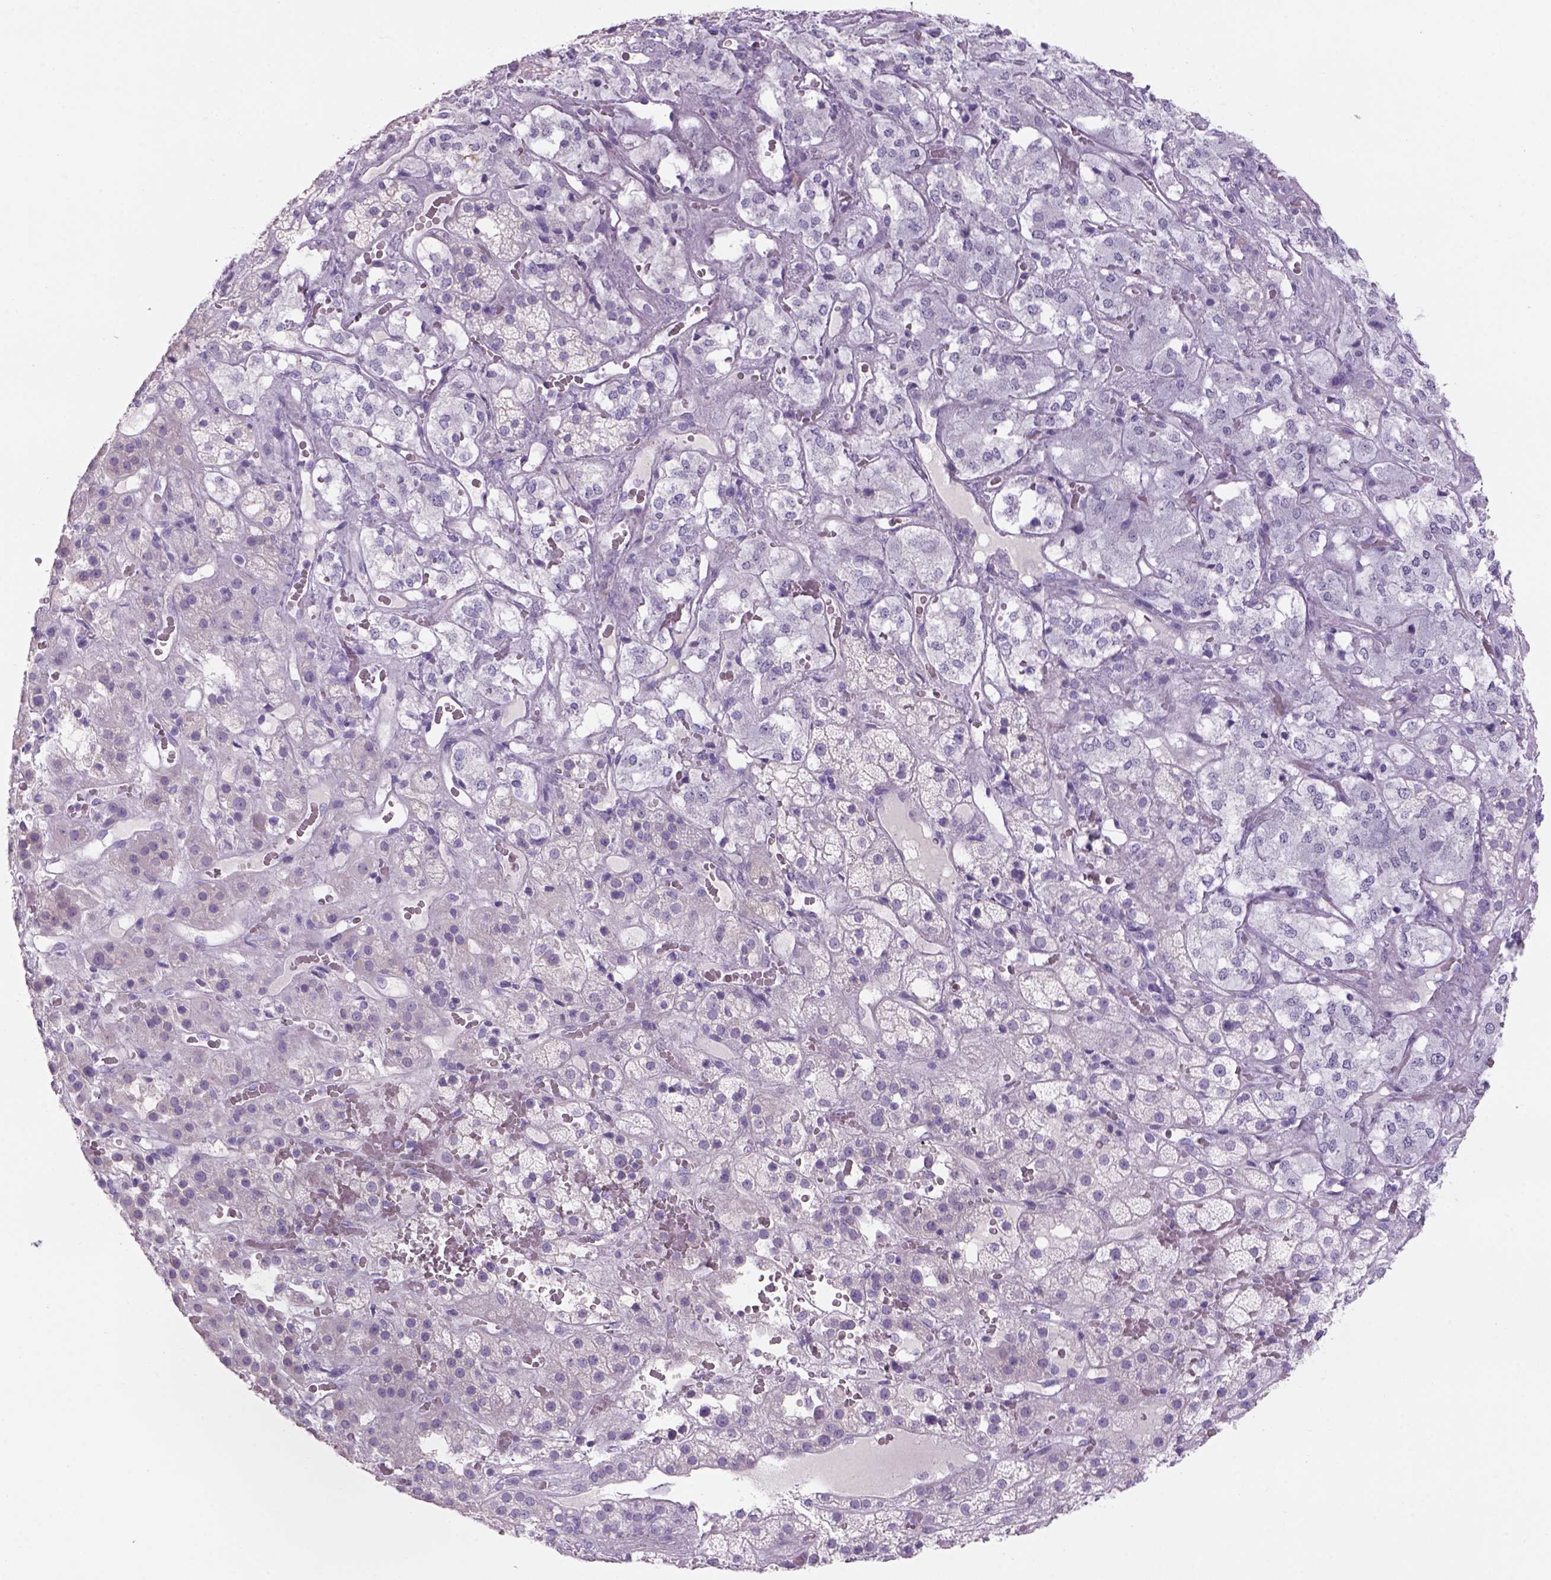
{"staining": {"intensity": "negative", "quantity": "none", "location": "none"}, "tissue": "adrenal gland", "cell_type": "Glandular cells", "image_type": "normal", "snomed": [{"axis": "morphology", "description": "Normal tissue, NOS"}, {"axis": "topography", "description": "Adrenal gland"}], "caption": "High power microscopy micrograph of an immunohistochemistry image of benign adrenal gland, revealing no significant positivity in glandular cells.", "gene": "TENM4", "patient": {"sex": "male", "age": 57}}